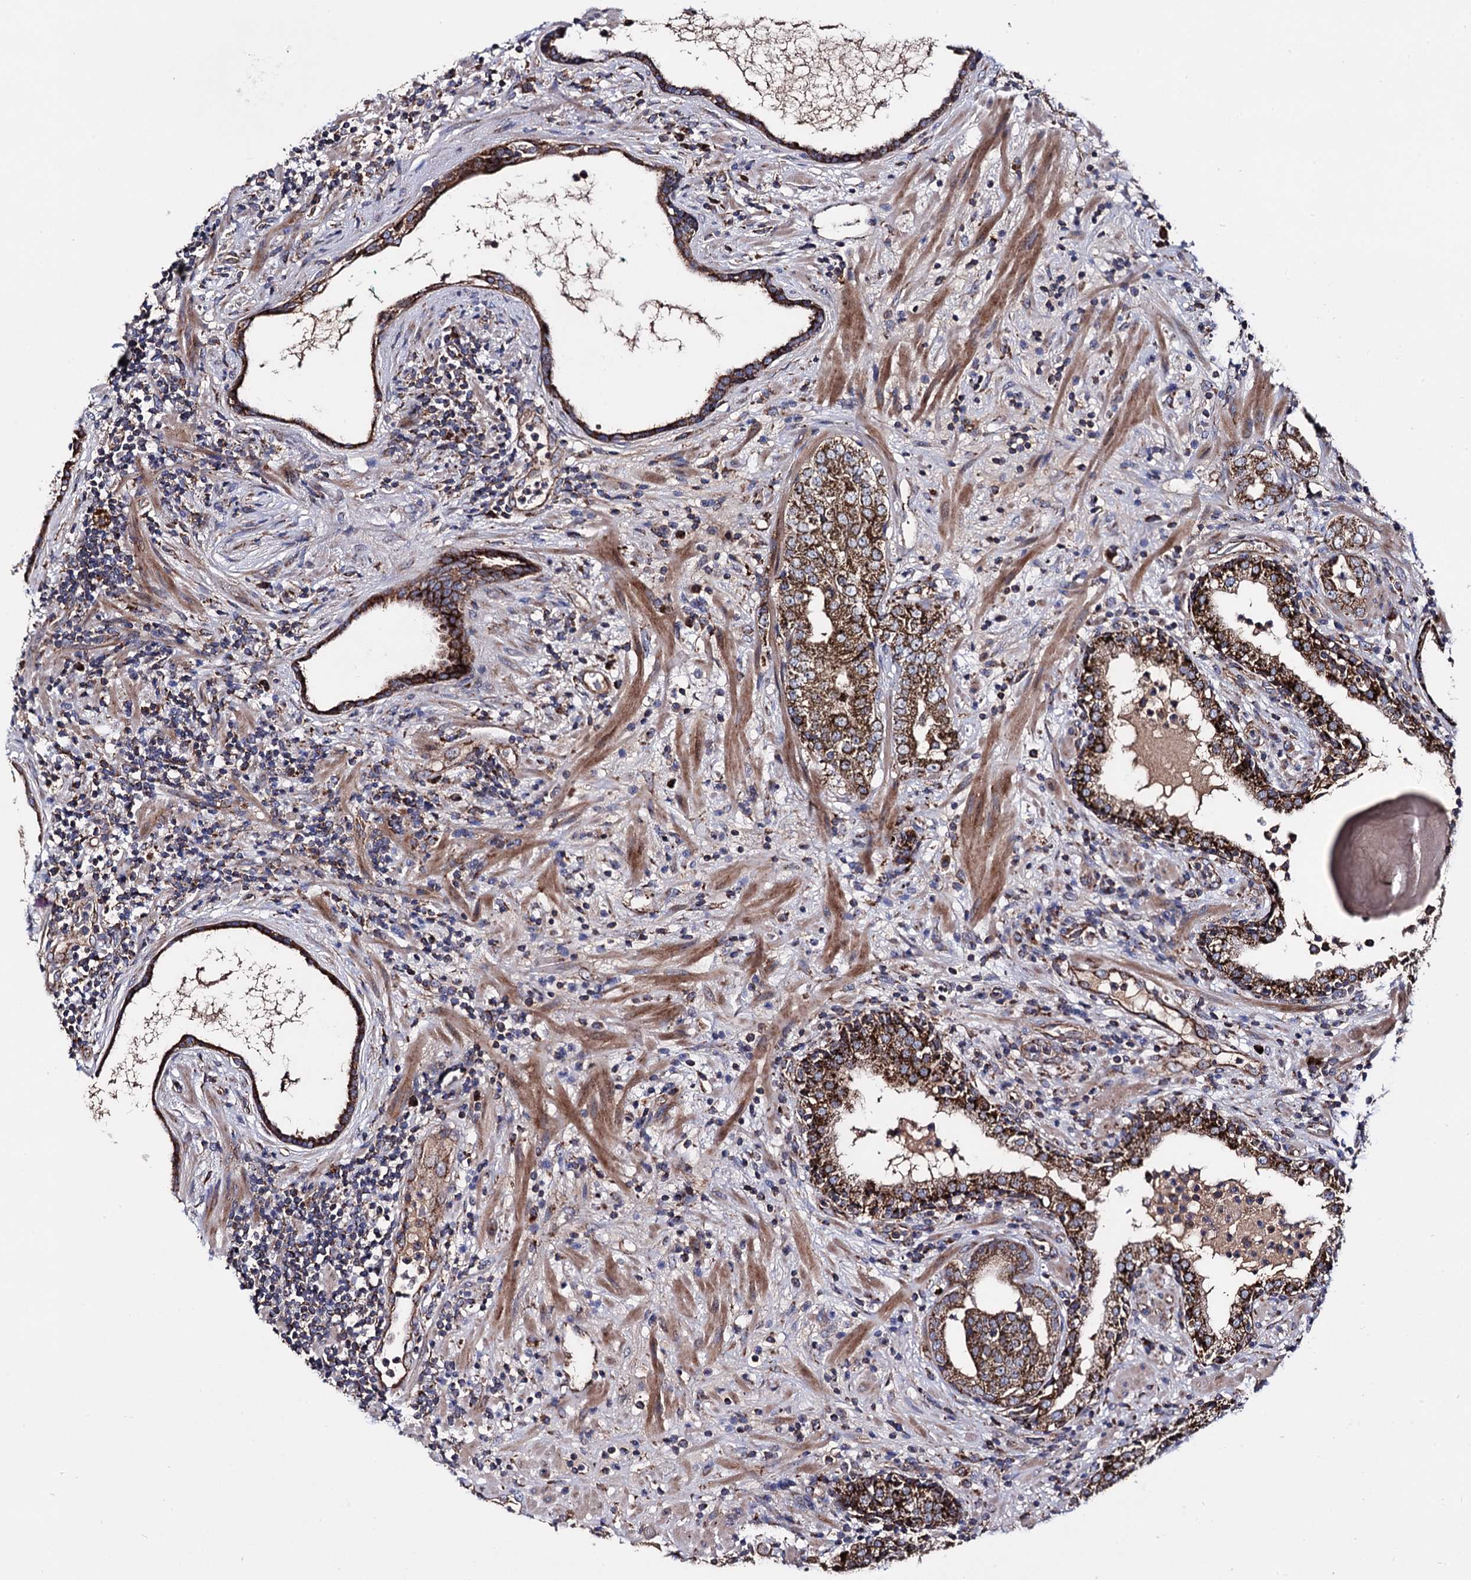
{"staining": {"intensity": "strong", "quantity": ">75%", "location": "cytoplasmic/membranous"}, "tissue": "prostate cancer", "cell_type": "Tumor cells", "image_type": "cancer", "snomed": [{"axis": "morphology", "description": "Adenocarcinoma, High grade"}, {"axis": "topography", "description": "Prostate"}], "caption": "High-magnification brightfield microscopy of prostate cancer stained with DAB (brown) and counterstained with hematoxylin (blue). tumor cells exhibit strong cytoplasmic/membranous expression is appreciated in approximately>75% of cells.", "gene": "IQCH", "patient": {"sex": "male", "age": 64}}